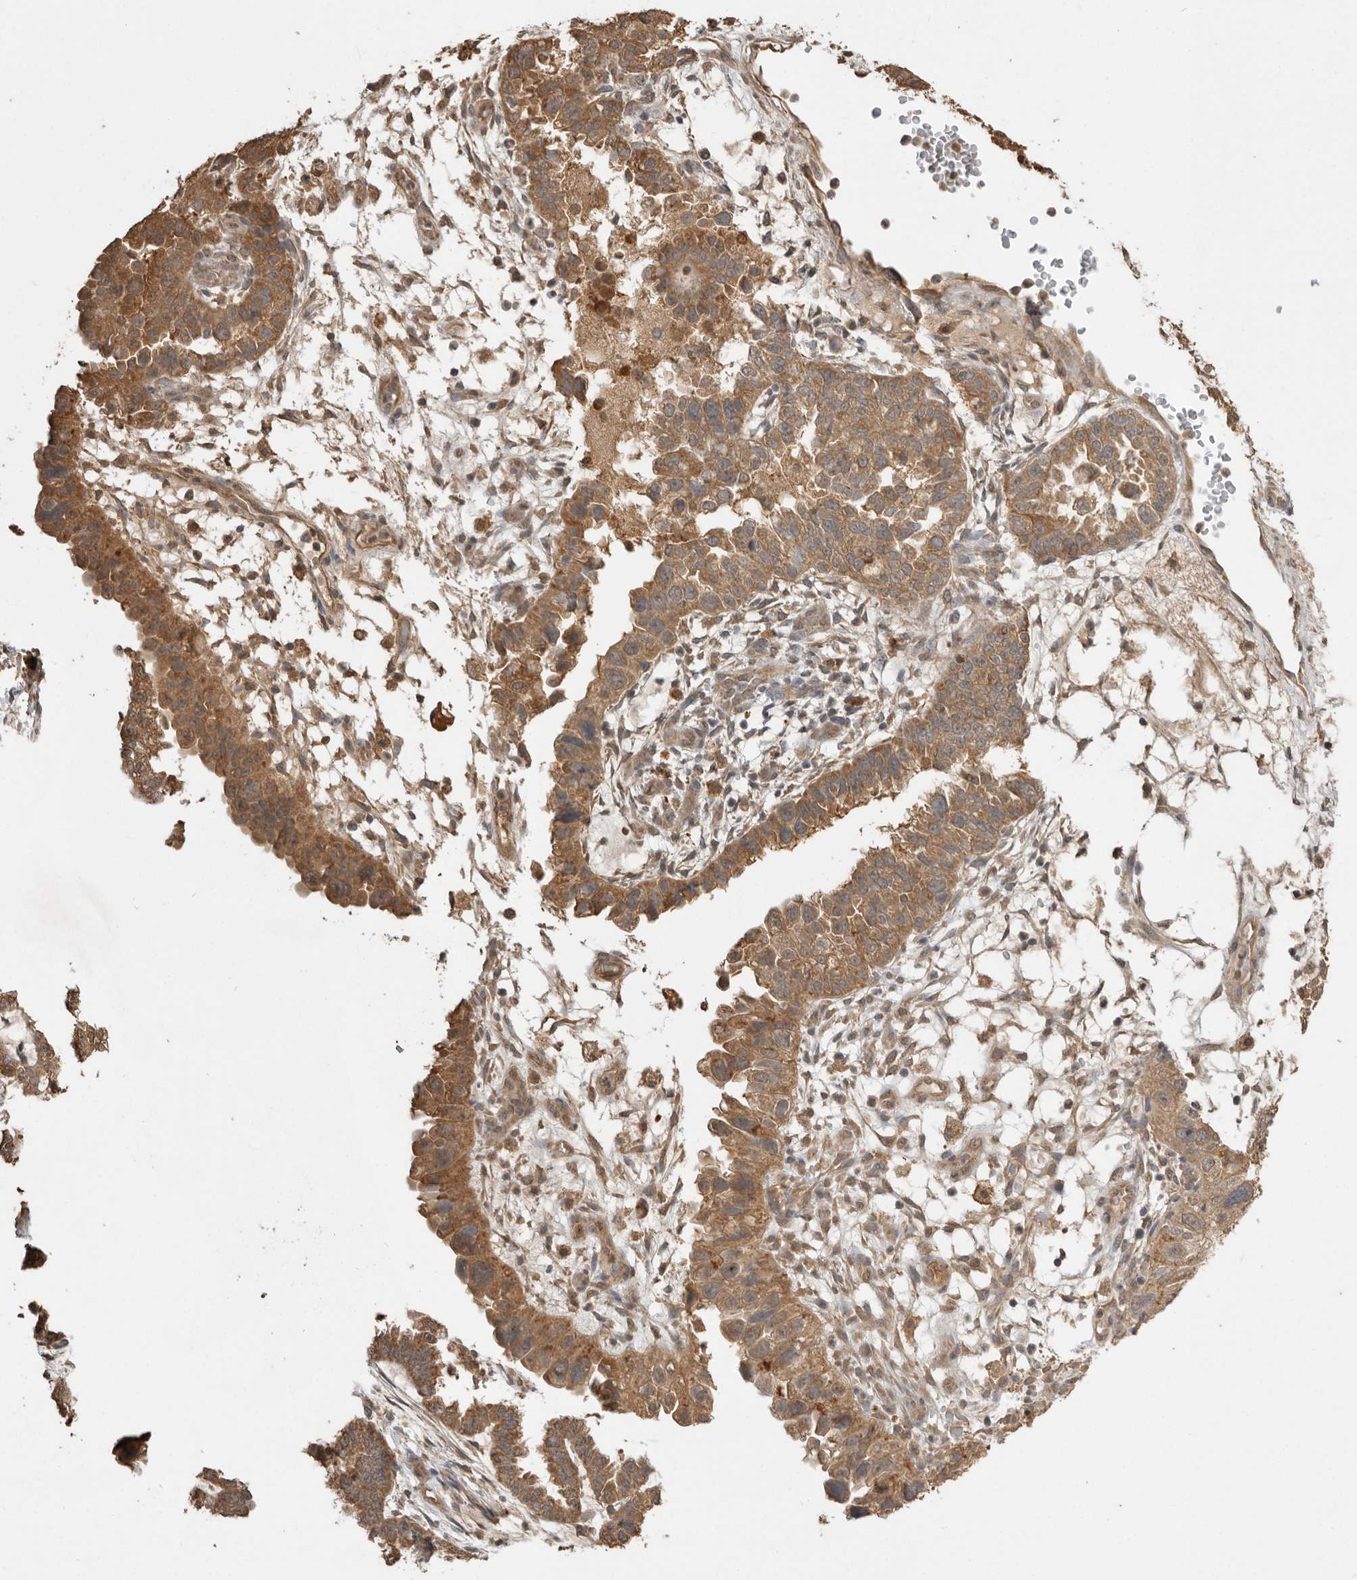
{"staining": {"intensity": "moderate", "quantity": ">75%", "location": "cytoplasmic/membranous,nuclear"}, "tissue": "endometrial cancer", "cell_type": "Tumor cells", "image_type": "cancer", "snomed": [{"axis": "morphology", "description": "Adenocarcinoma, NOS"}, {"axis": "topography", "description": "Endometrium"}], "caption": "Protein staining demonstrates moderate cytoplasmic/membranous and nuclear expression in approximately >75% of tumor cells in endometrial cancer.", "gene": "JAG2", "patient": {"sex": "female", "age": 85}}